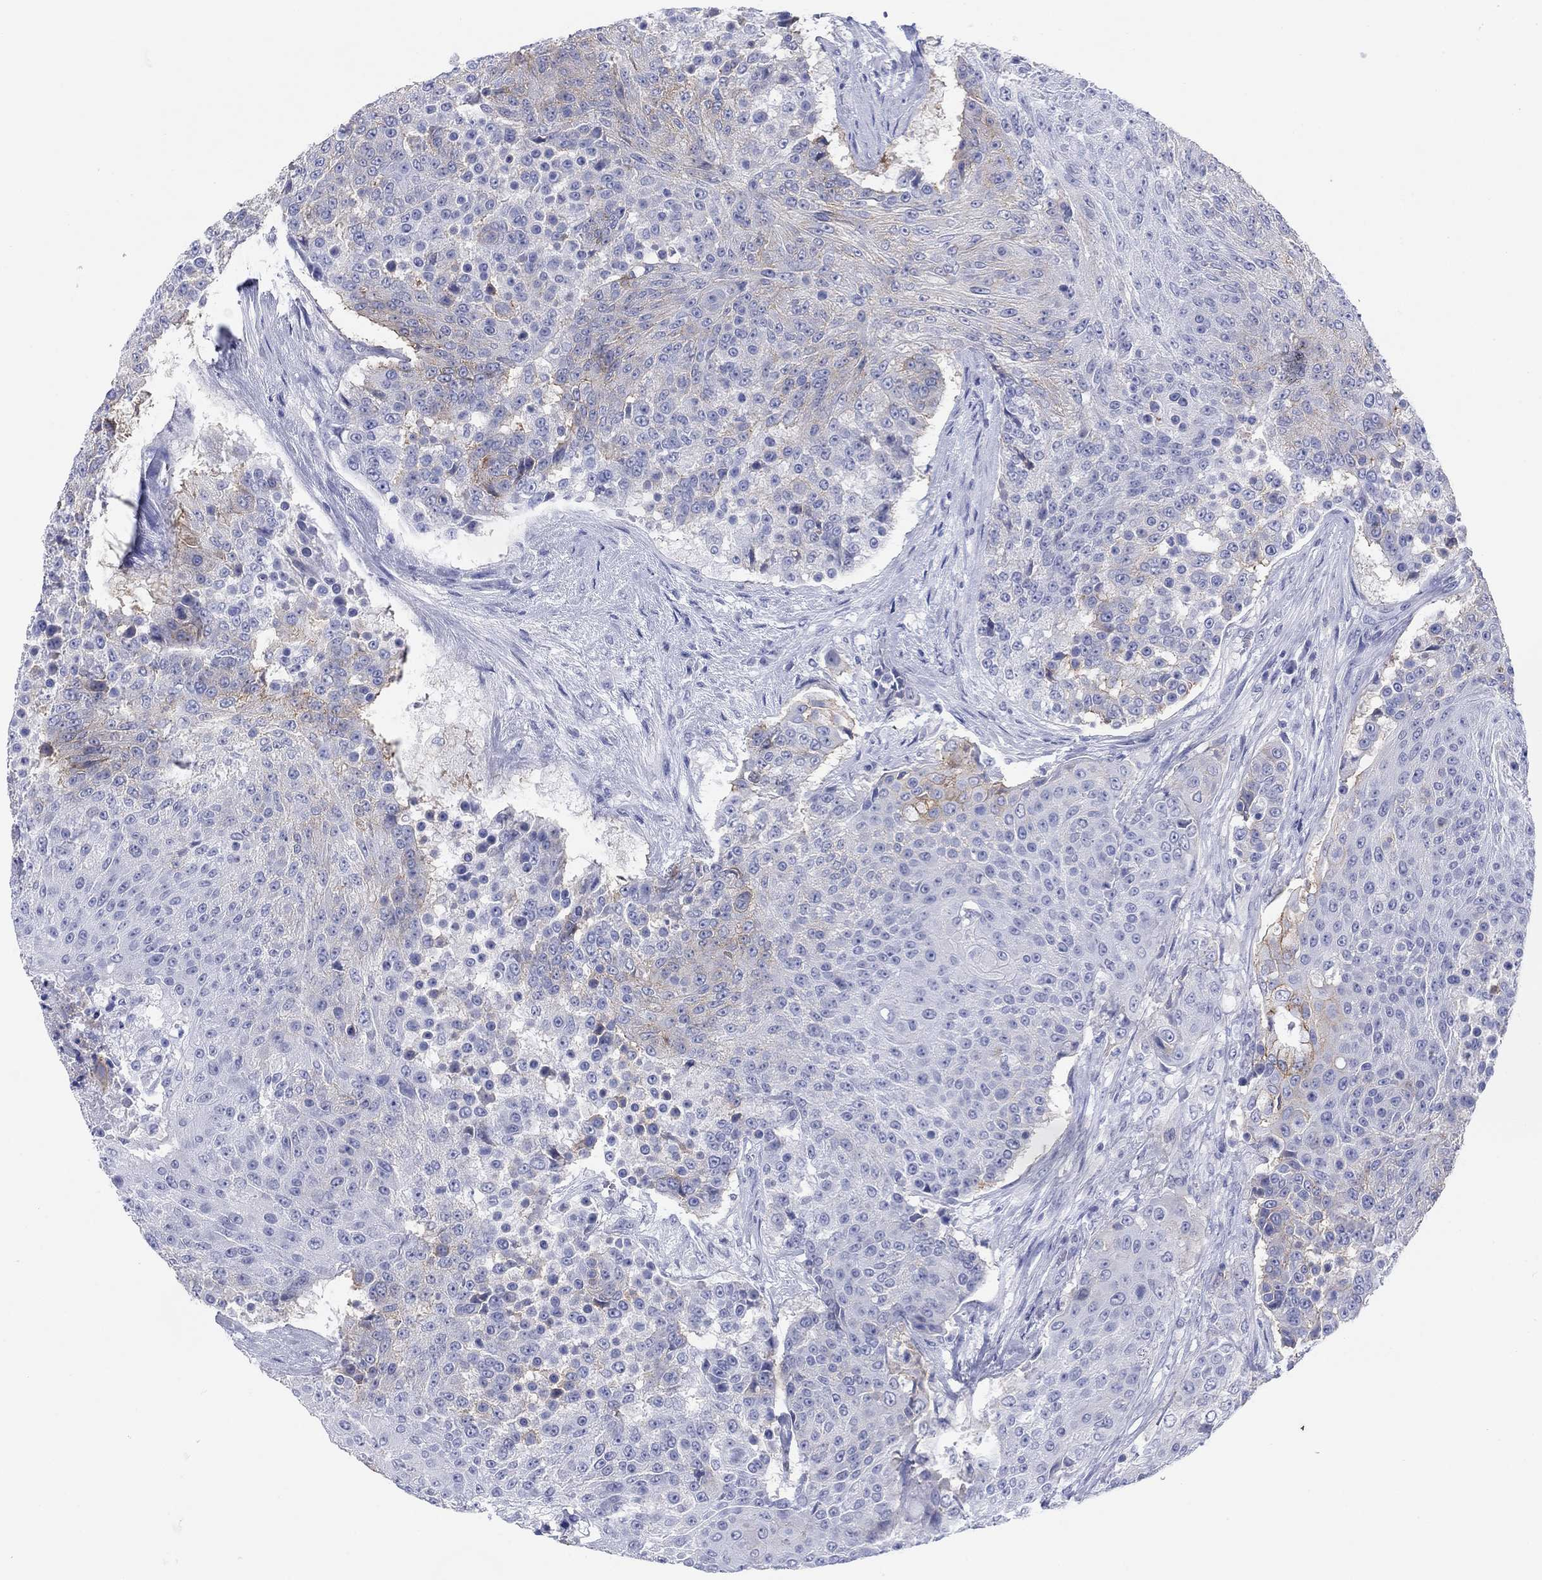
{"staining": {"intensity": "moderate", "quantity": "<25%", "location": "cytoplasmic/membranous"}, "tissue": "urothelial cancer", "cell_type": "Tumor cells", "image_type": "cancer", "snomed": [{"axis": "morphology", "description": "Urothelial carcinoma, High grade"}, {"axis": "topography", "description": "Urinary bladder"}], "caption": "Immunohistochemistry (IHC) image of urothelial cancer stained for a protein (brown), which displays low levels of moderate cytoplasmic/membranous staining in about <25% of tumor cells.", "gene": "ATP1B1", "patient": {"sex": "female", "age": 63}}